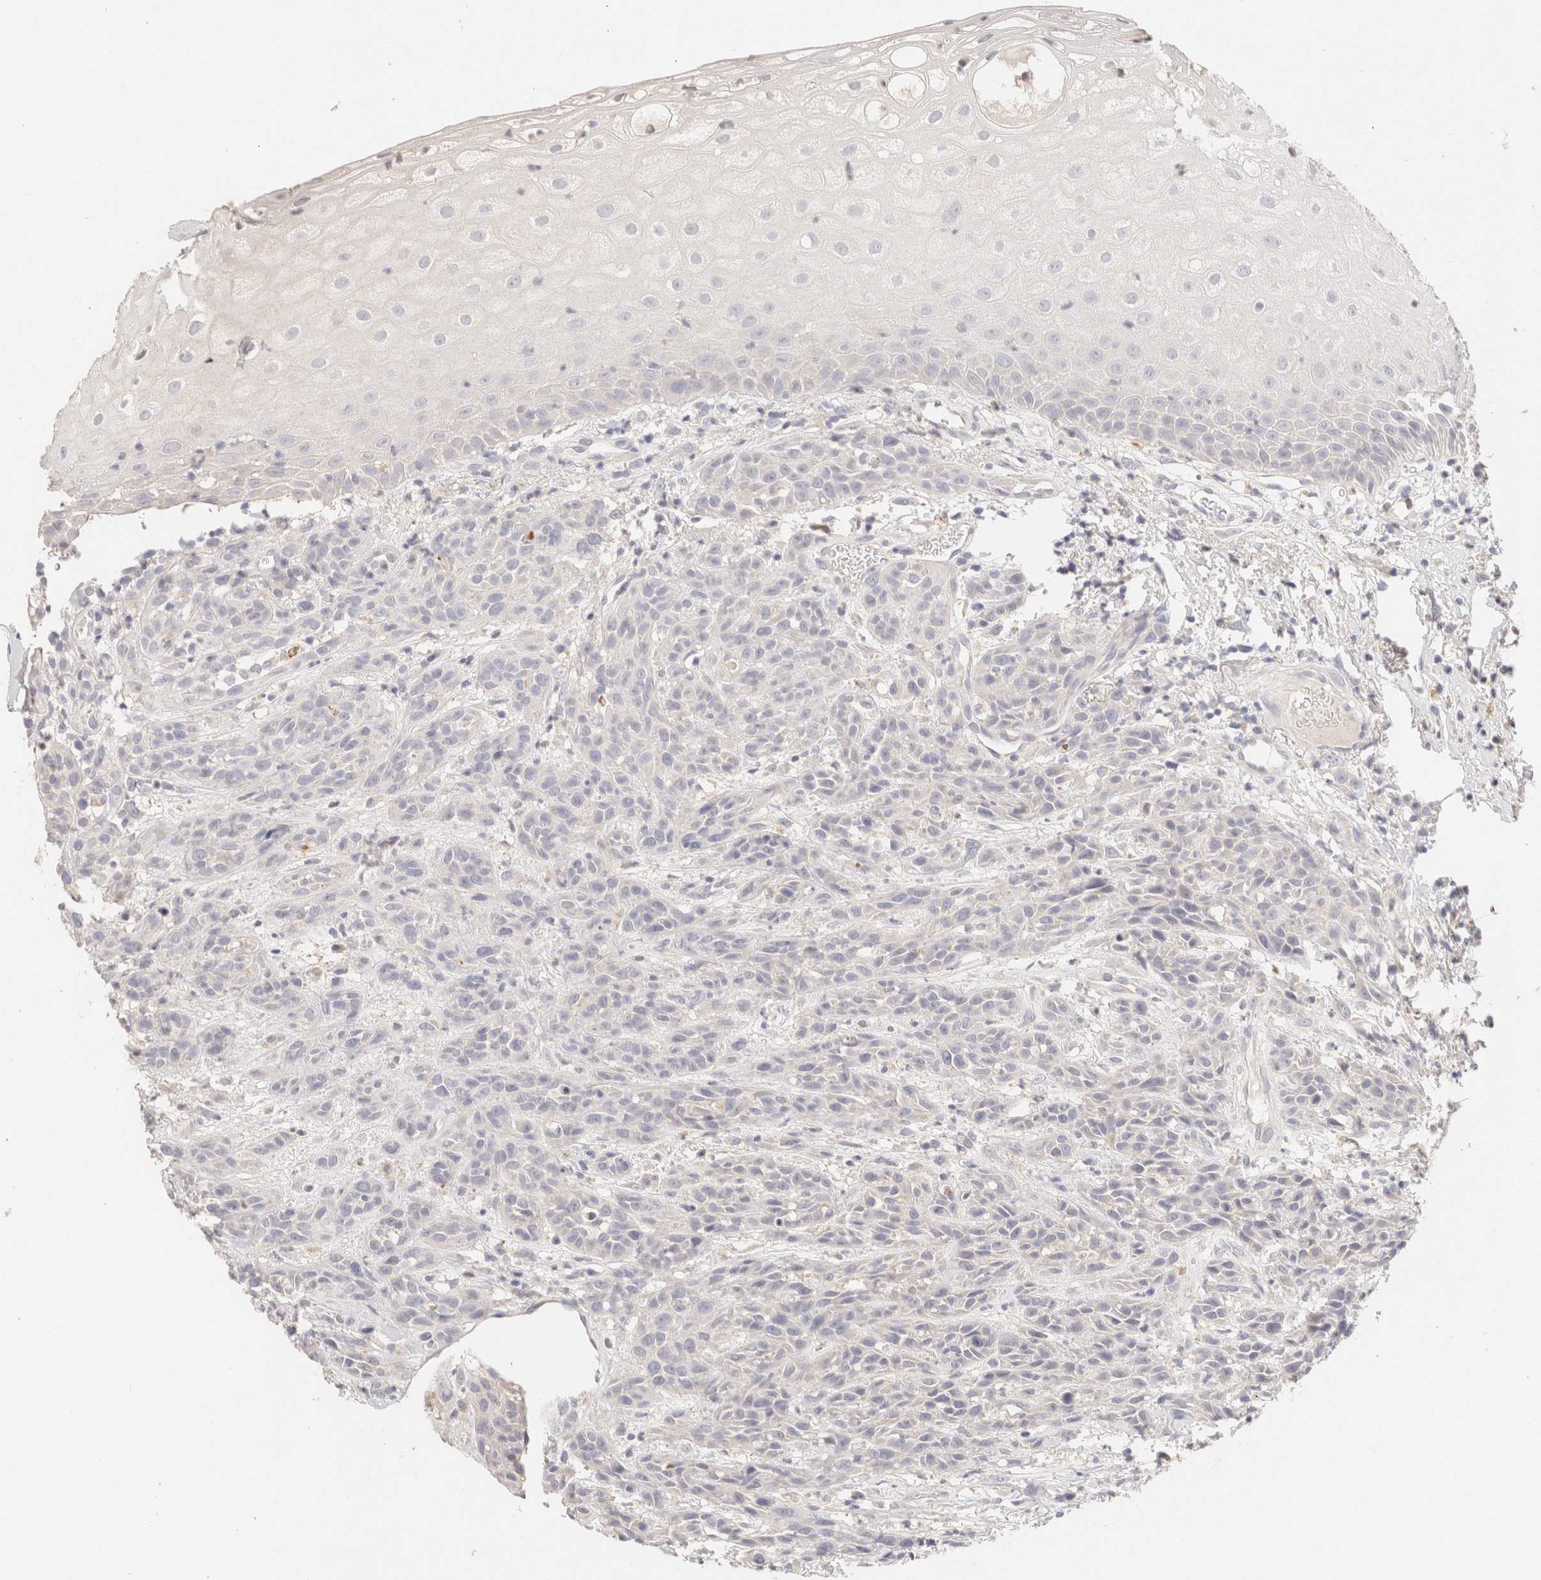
{"staining": {"intensity": "negative", "quantity": "none", "location": "none"}, "tissue": "head and neck cancer", "cell_type": "Tumor cells", "image_type": "cancer", "snomed": [{"axis": "morphology", "description": "Normal tissue, NOS"}, {"axis": "morphology", "description": "Squamous cell carcinoma, NOS"}, {"axis": "topography", "description": "Cartilage tissue"}, {"axis": "topography", "description": "Head-Neck"}], "caption": "DAB immunohistochemical staining of human head and neck cancer (squamous cell carcinoma) reveals no significant positivity in tumor cells.", "gene": "SCGB2A2", "patient": {"sex": "male", "age": 62}}